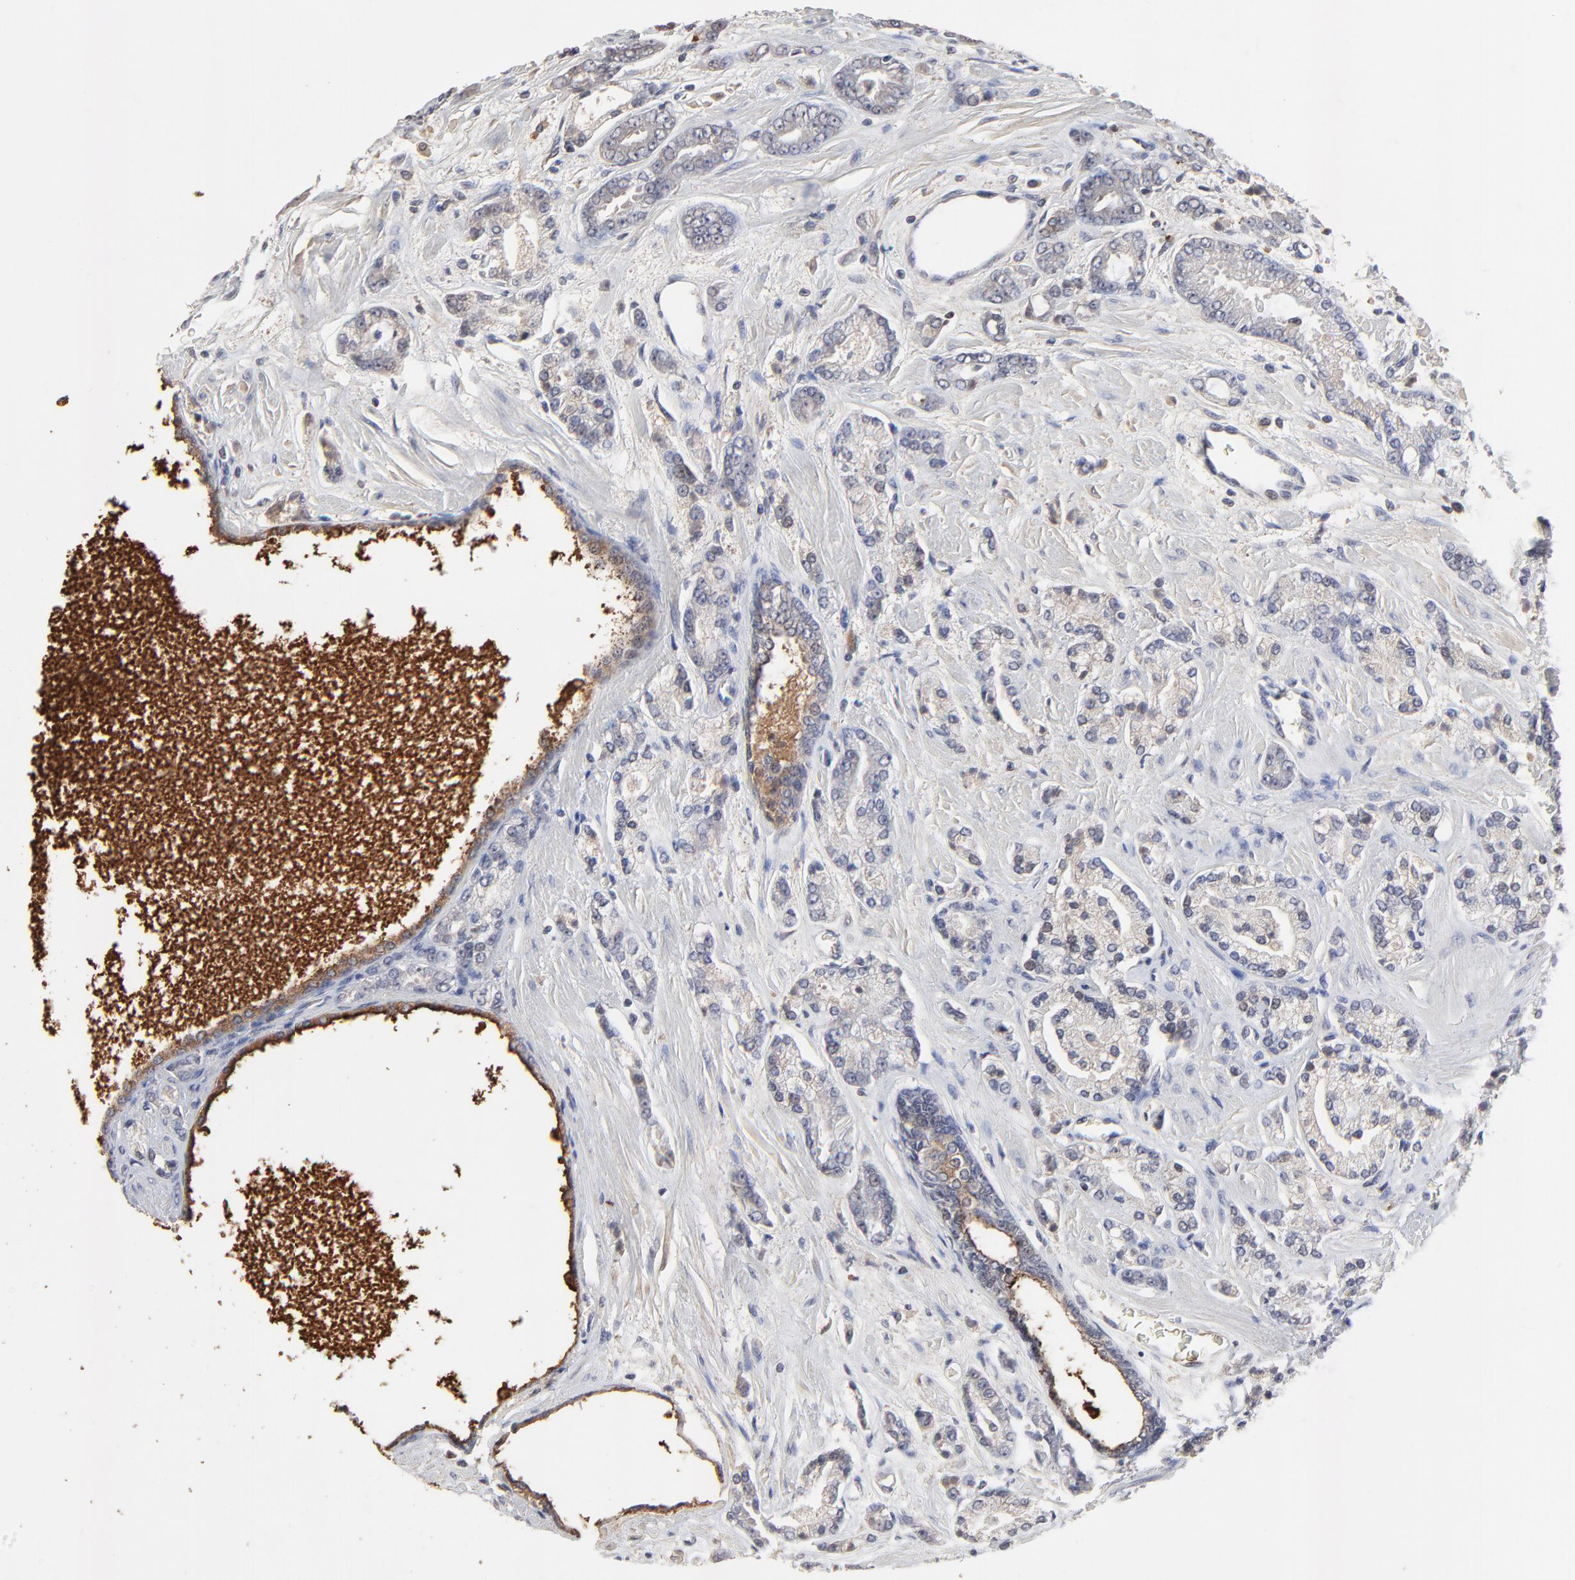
{"staining": {"intensity": "weak", "quantity": "25%-75%", "location": "cytoplasmic/membranous"}, "tissue": "prostate cancer", "cell_type": "Tumor cells", "image_type": "cancer", "snomed": [{"axis": "morphology", "description": "Adenocarcinoma, High grade"}, {"axis": "topography", "description": "Prostate"}], "caption": "A brown stain labels weak cytoplasmic/membranous positivity of a protein in prostate adenocarcinoma (high-grade) tumor cells. (Stains: DAB (3,3'-diaminobenzidine) in brown, nuclei in blue, Microscopy: brightfield microscopy at high magnification).", "gene": "VPREB3", "patient": {"sex": "male", "age": 71}}